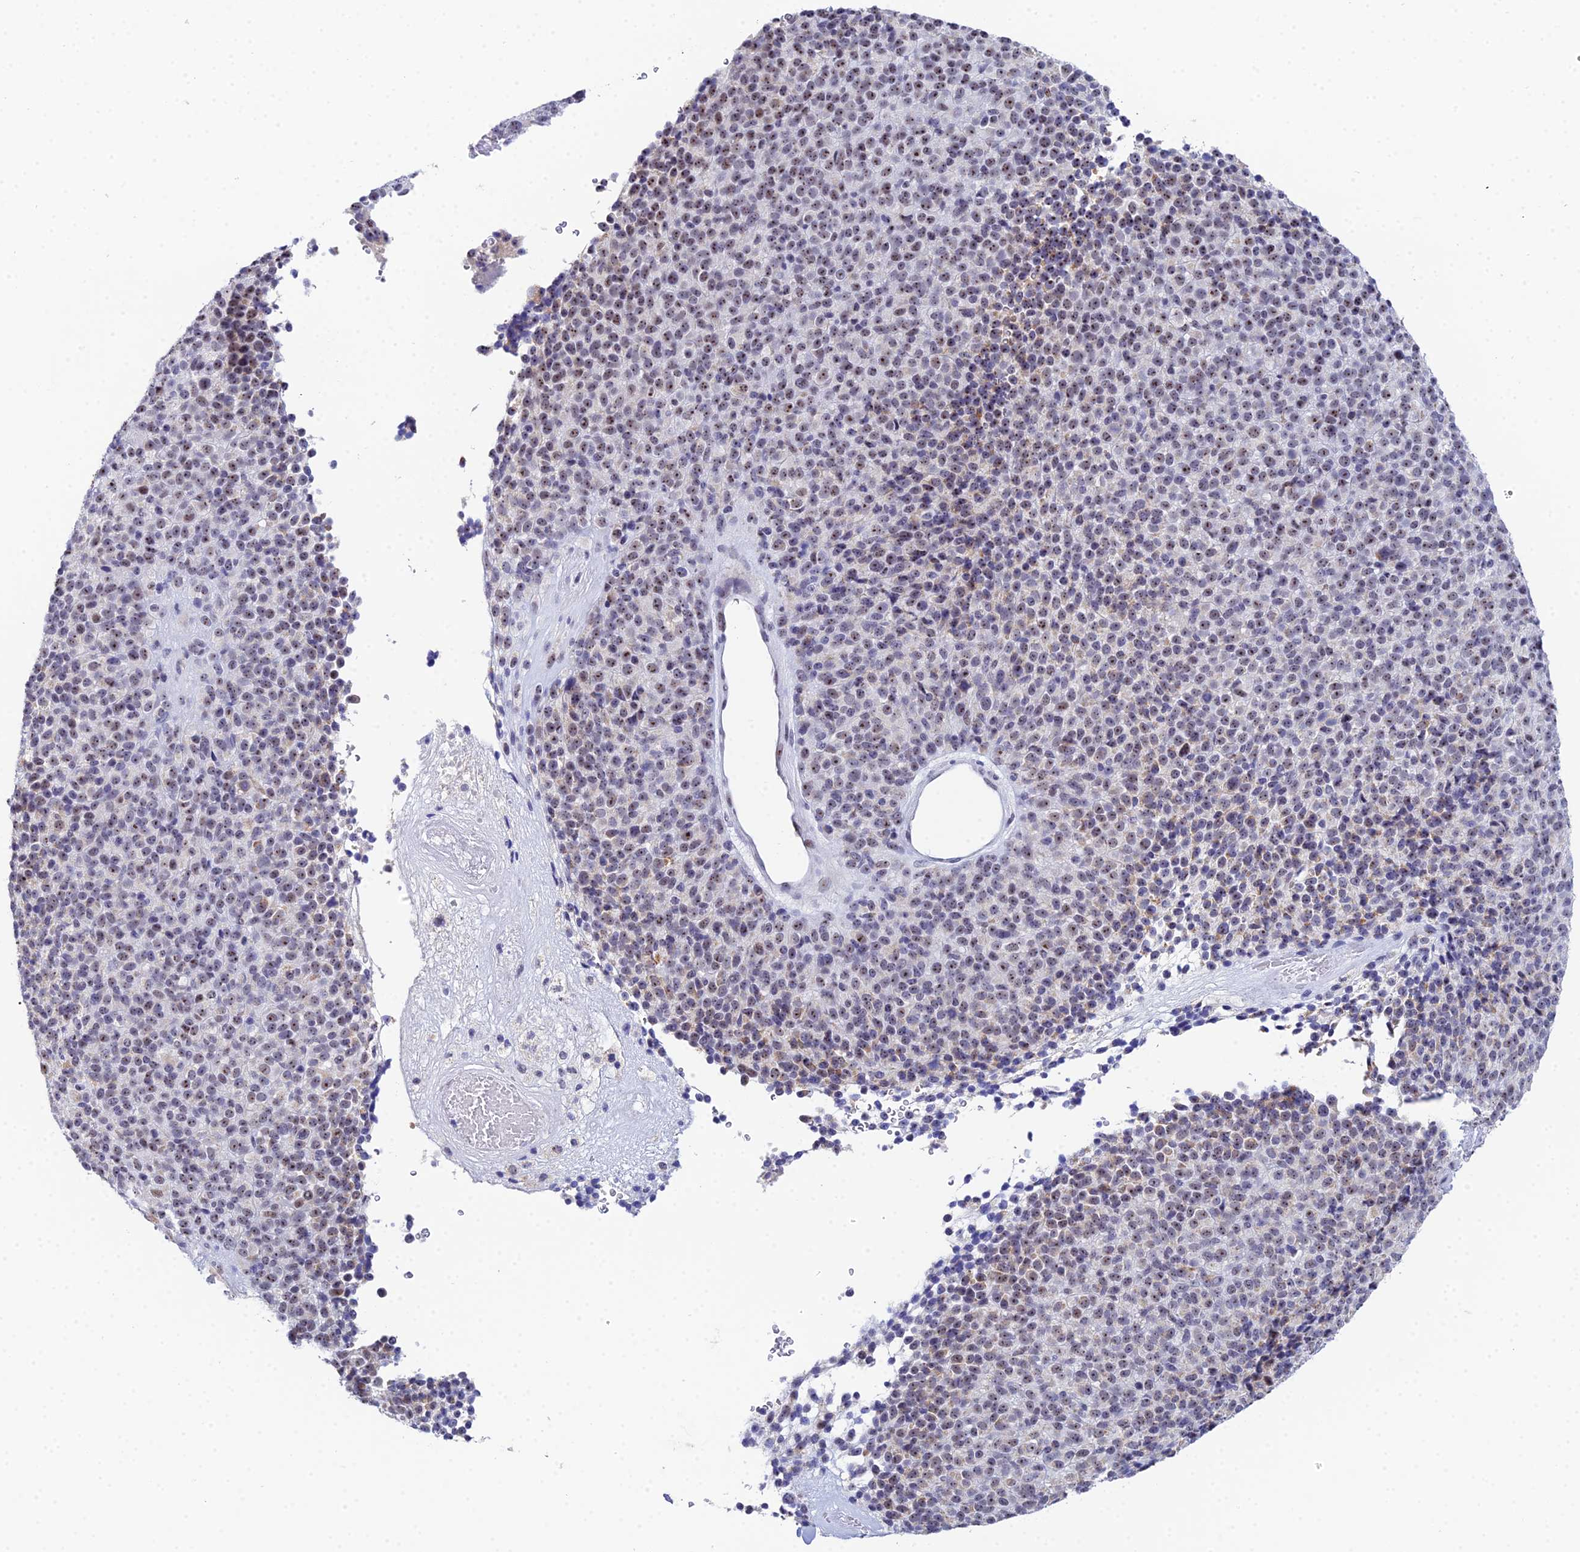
{"staining": {"intensity": "moderate", "quantity": ">75%", "location": "cytoplasmic/membranous,nuclear"}, "tissue": "melanoma", "cell_type": "Tumor cells", "image_type": "cancer", "snomed": [{"axis": "morphology", "description": "Malignant melanoma, Metastatic site"}, {"axis": "topography", "description": "Brain"}], "caption": "Malignant melanoma (metastatic site) tissue reveals moderate cytoplasmic/membranous and nuclear expression in about >75% of tumor cells", "gene": "PLPP4", "patient": {"sex": "female", "age": 56}}